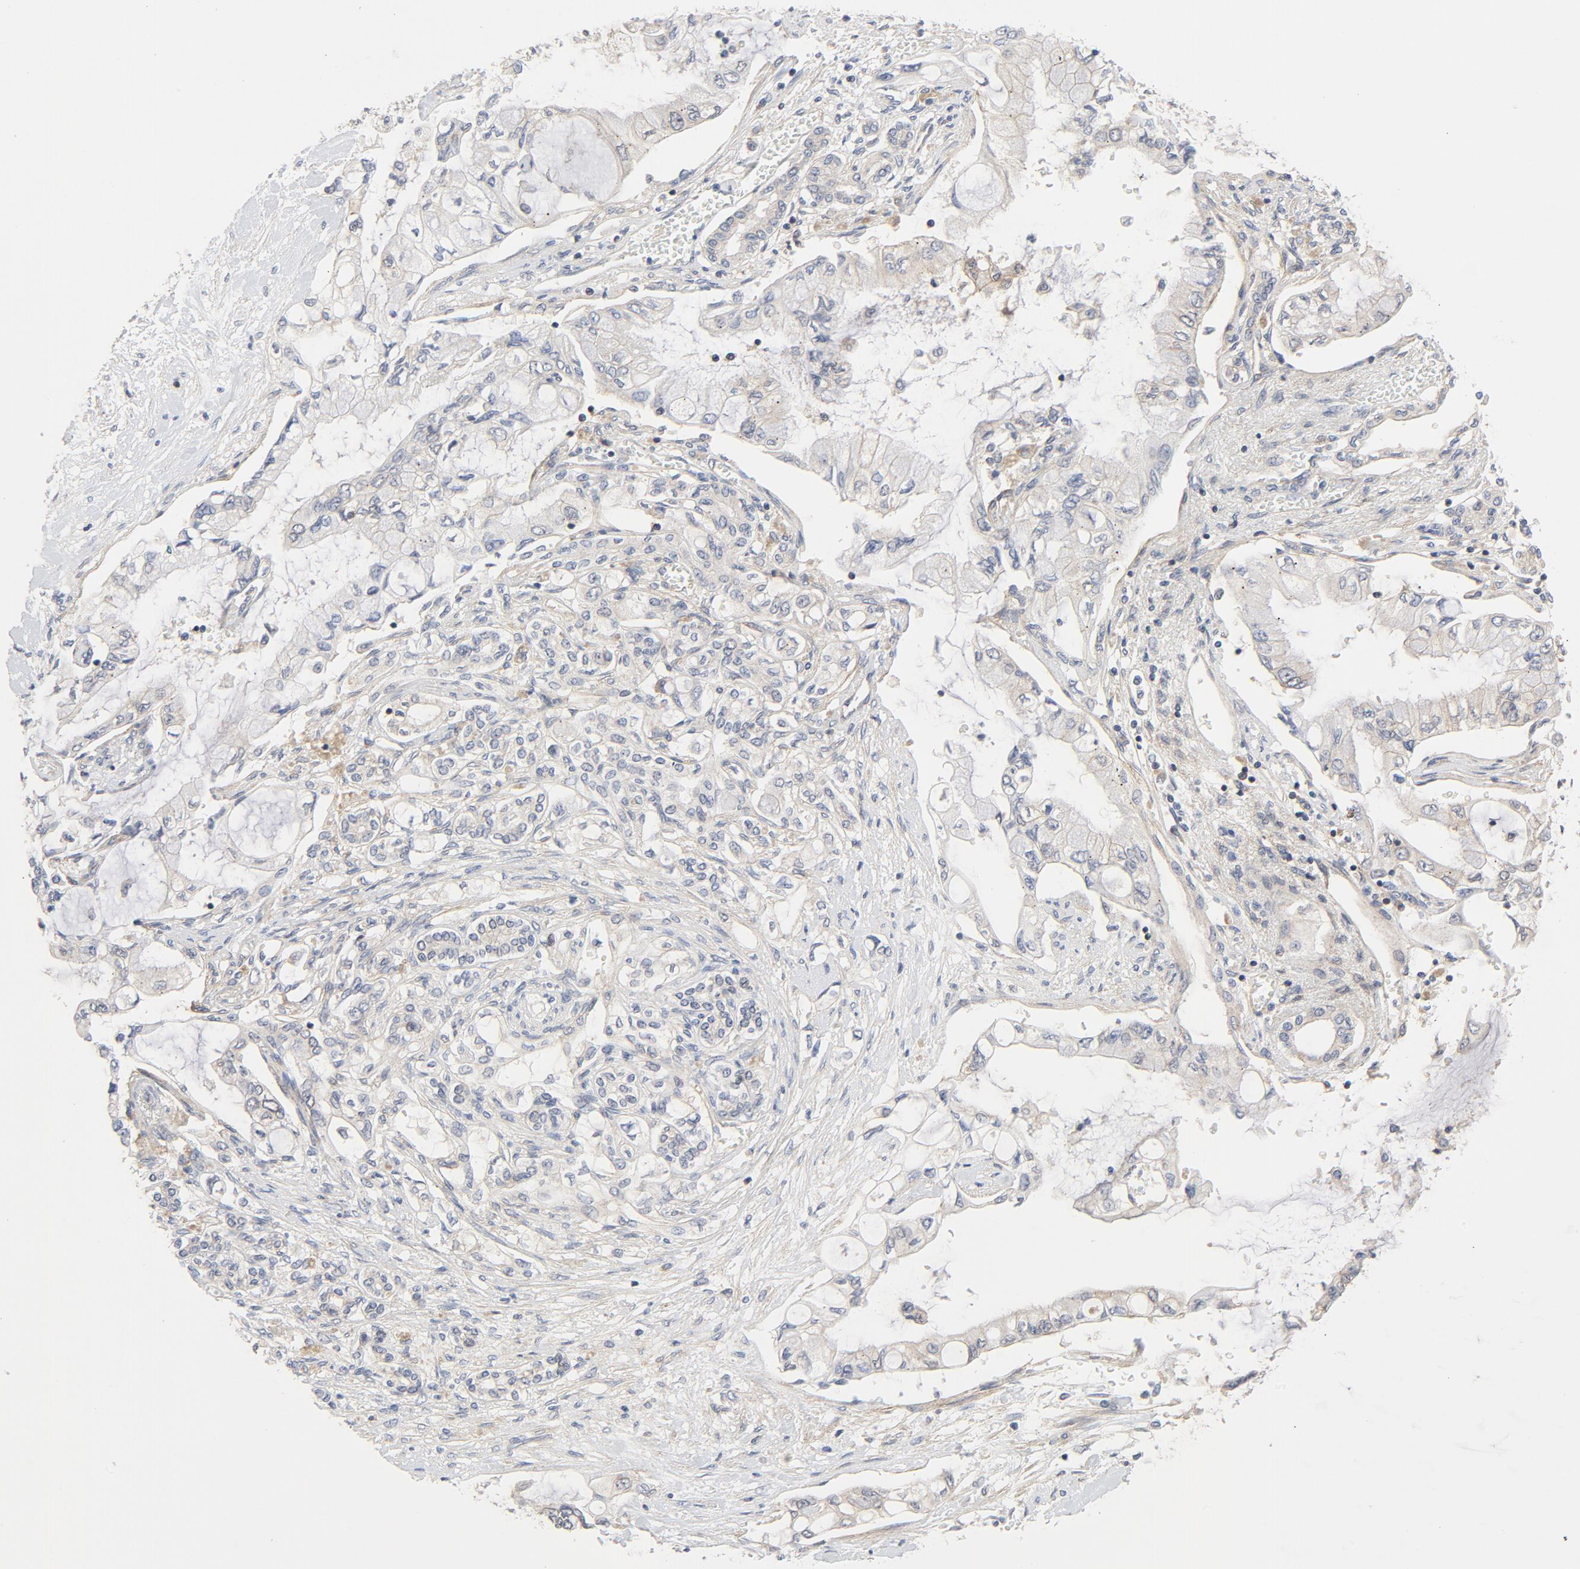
{"staining": {"intensity": "negative", "quantity": "none", "location": "none"}, "tissue": "pancreatic cancer", "cell_type": "Tumor cells", "image_type": "cancer", "snomed": [{"axis": "morphology", "description": "Adenocarcinoma, NOS"}, {"axis": "topography", "description": "Pancreas"}], "caption": "High magnification brightfield microscopy of pancreatic cancer stained with DAB (brown) and counterstained with hematoxylin (blue): tumor cells show no significant expression.", "gene": "MAP2K7", "patient": {"sex": "female", "age": 70}}